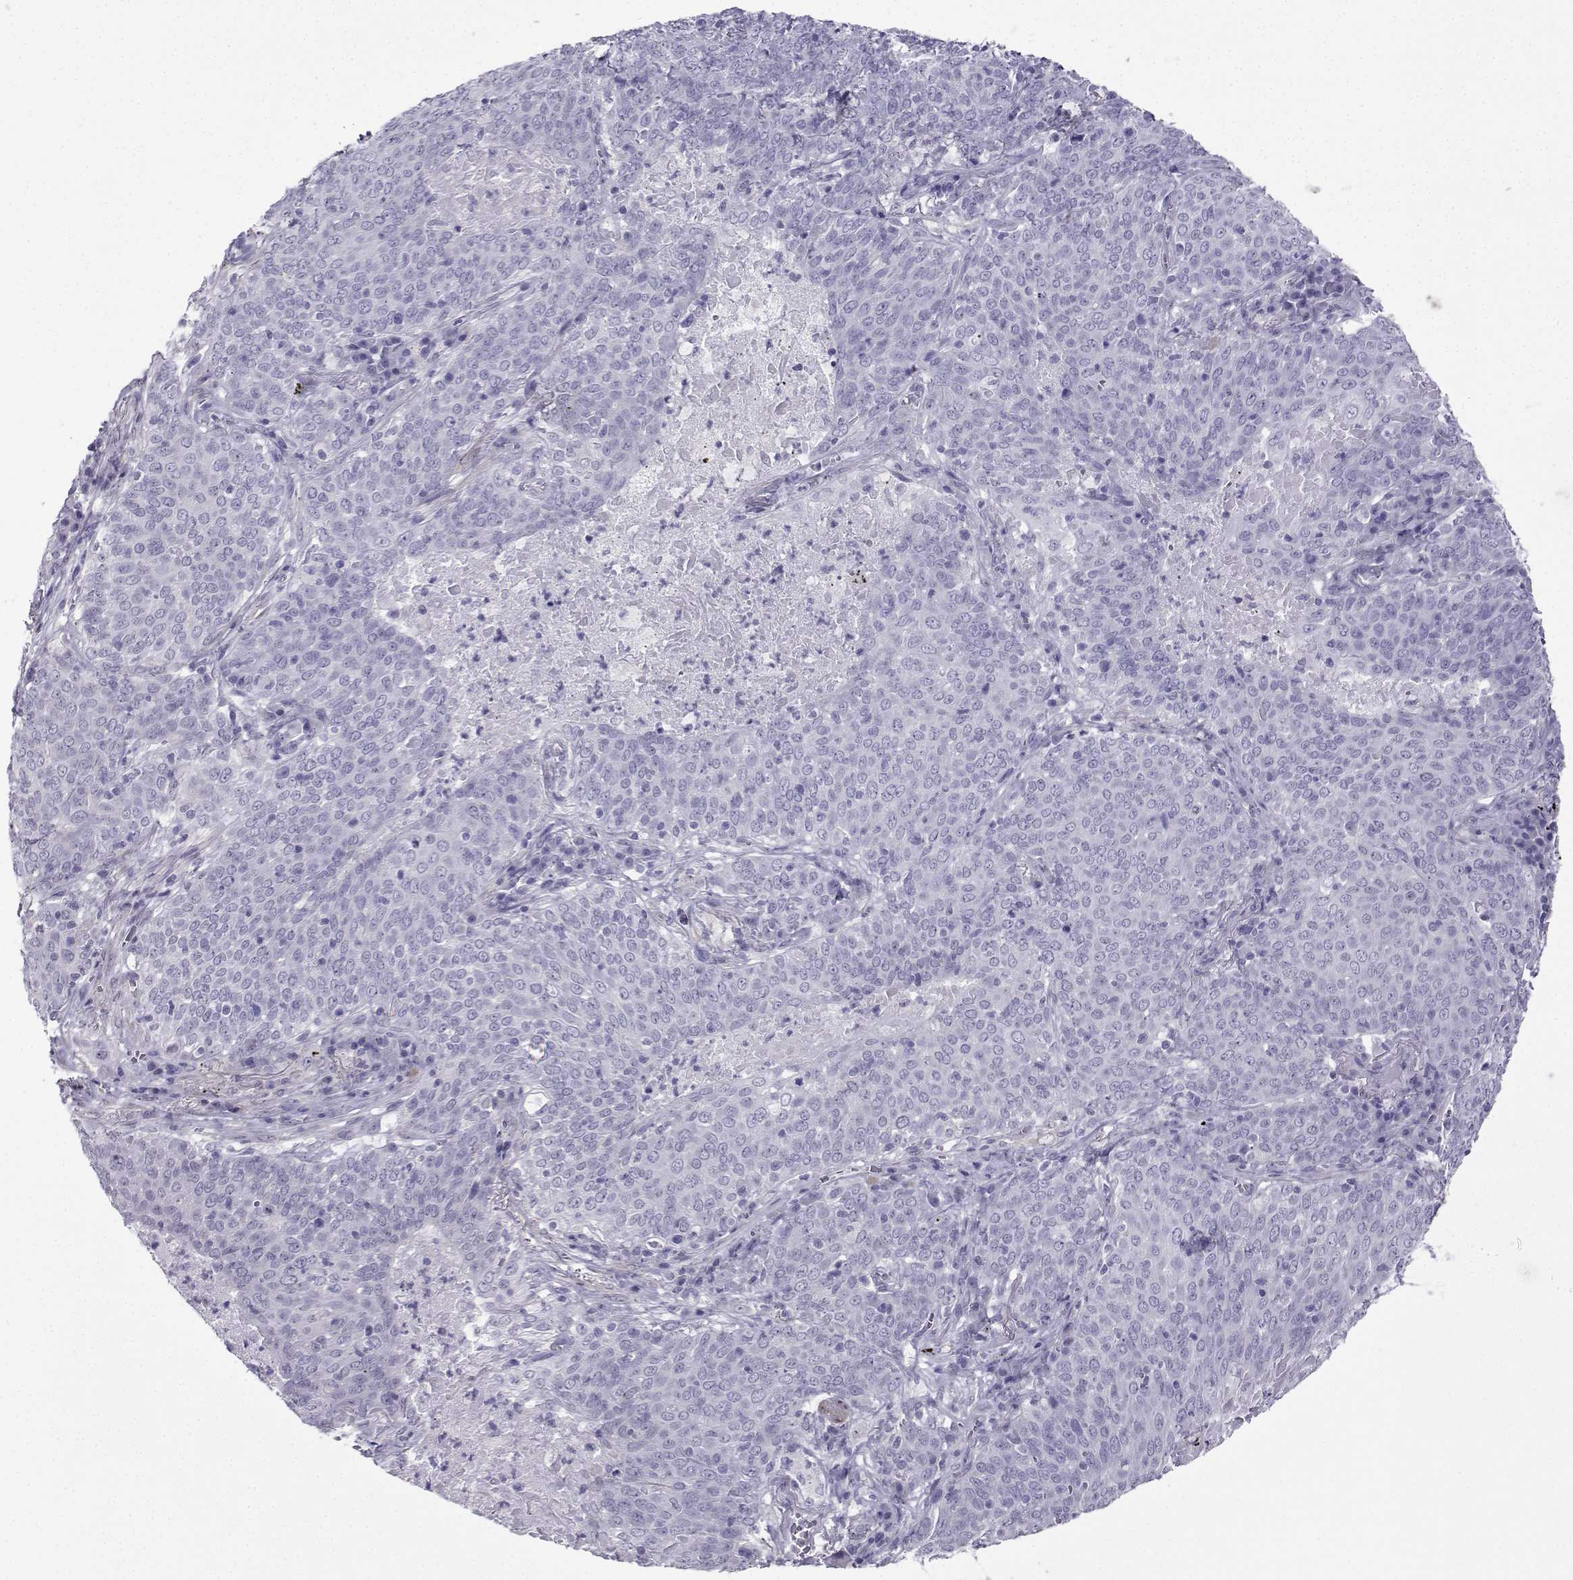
{"staining": {"intensity": "negative", "quantity": "none", "location": "none"}, "tissue": "lung cancer", "cell_type": "Tumor cells", "image_type": "cancer", "snomed": [{"axis": "morphology", "description": "Squamous cell carcinoma, NOS"}, {"axis": "topography", "description": "Lung"}], "caption": "An IHC photomicrograph of lung squamous cell carcinoma is shown. There is no staining in tumor cells of lung squamous cell carcinoma. (DAB (3,3'-diaminobenzidine) immunohistochemistry visualized using brightfield microscopy, high magnification).", "gene": "KIF17", "patient": {"sex": "male", "age": 82}}